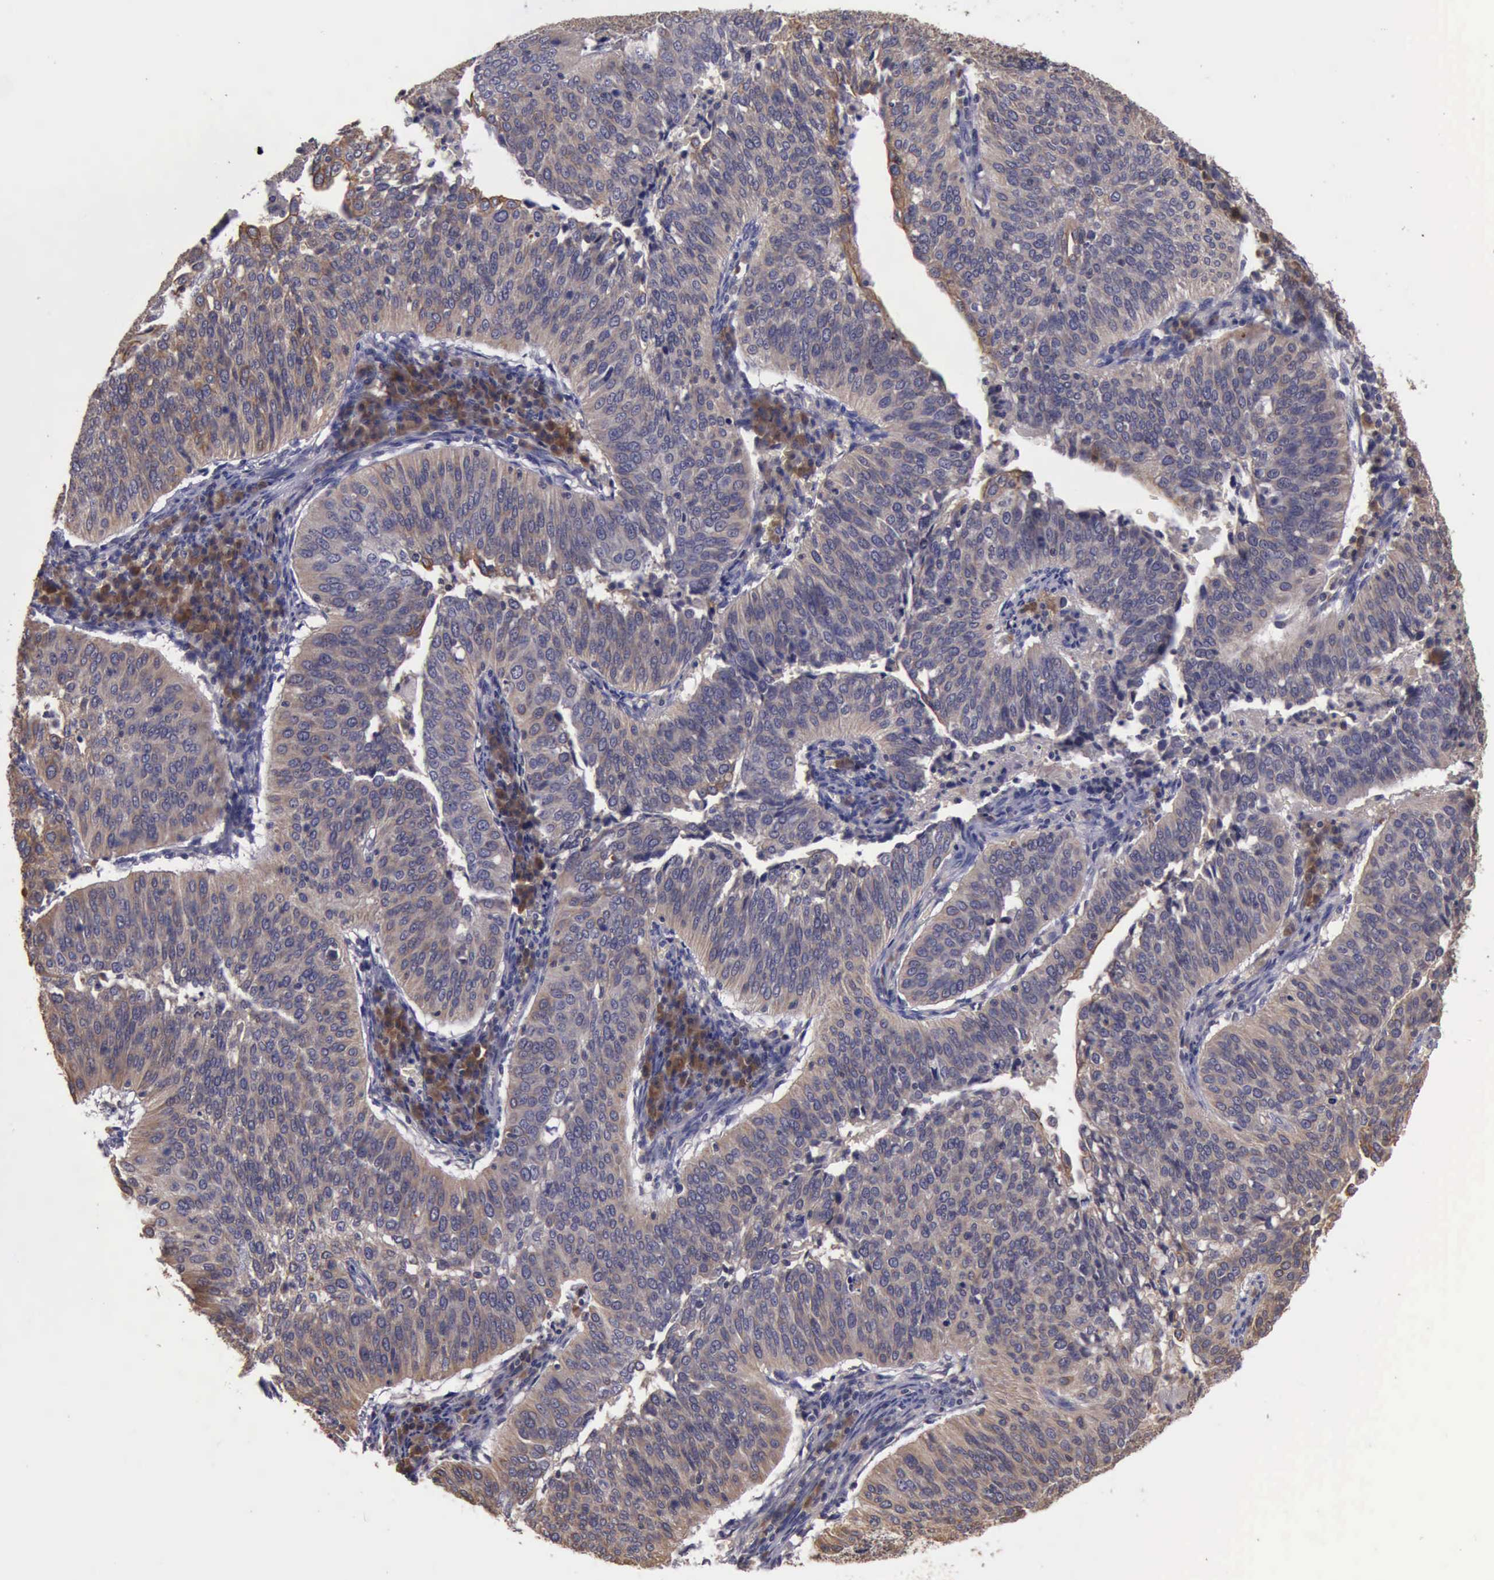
{"staining": {"intensity": "negative", "quantity": "none", "location": "none"}, "tissue": "cervical cancer", "cell_type": "Tumor cells", "image_type": "cancer", "snomed": [{"axis": "morphology", "description": "Squamous cell carcinoma, NOS"}, {"axis": "topography", "description": "Cervix"}], "caption": "This image is of cervical cancer (squamous cell carcinoma) stained with immunohistochemistry to label a protein in brown with the nuclei are counter-stained blue. There is no expression in tumor cells.", "gene": "RAB39B", "patient": {"sex": "female", "age": 39}}